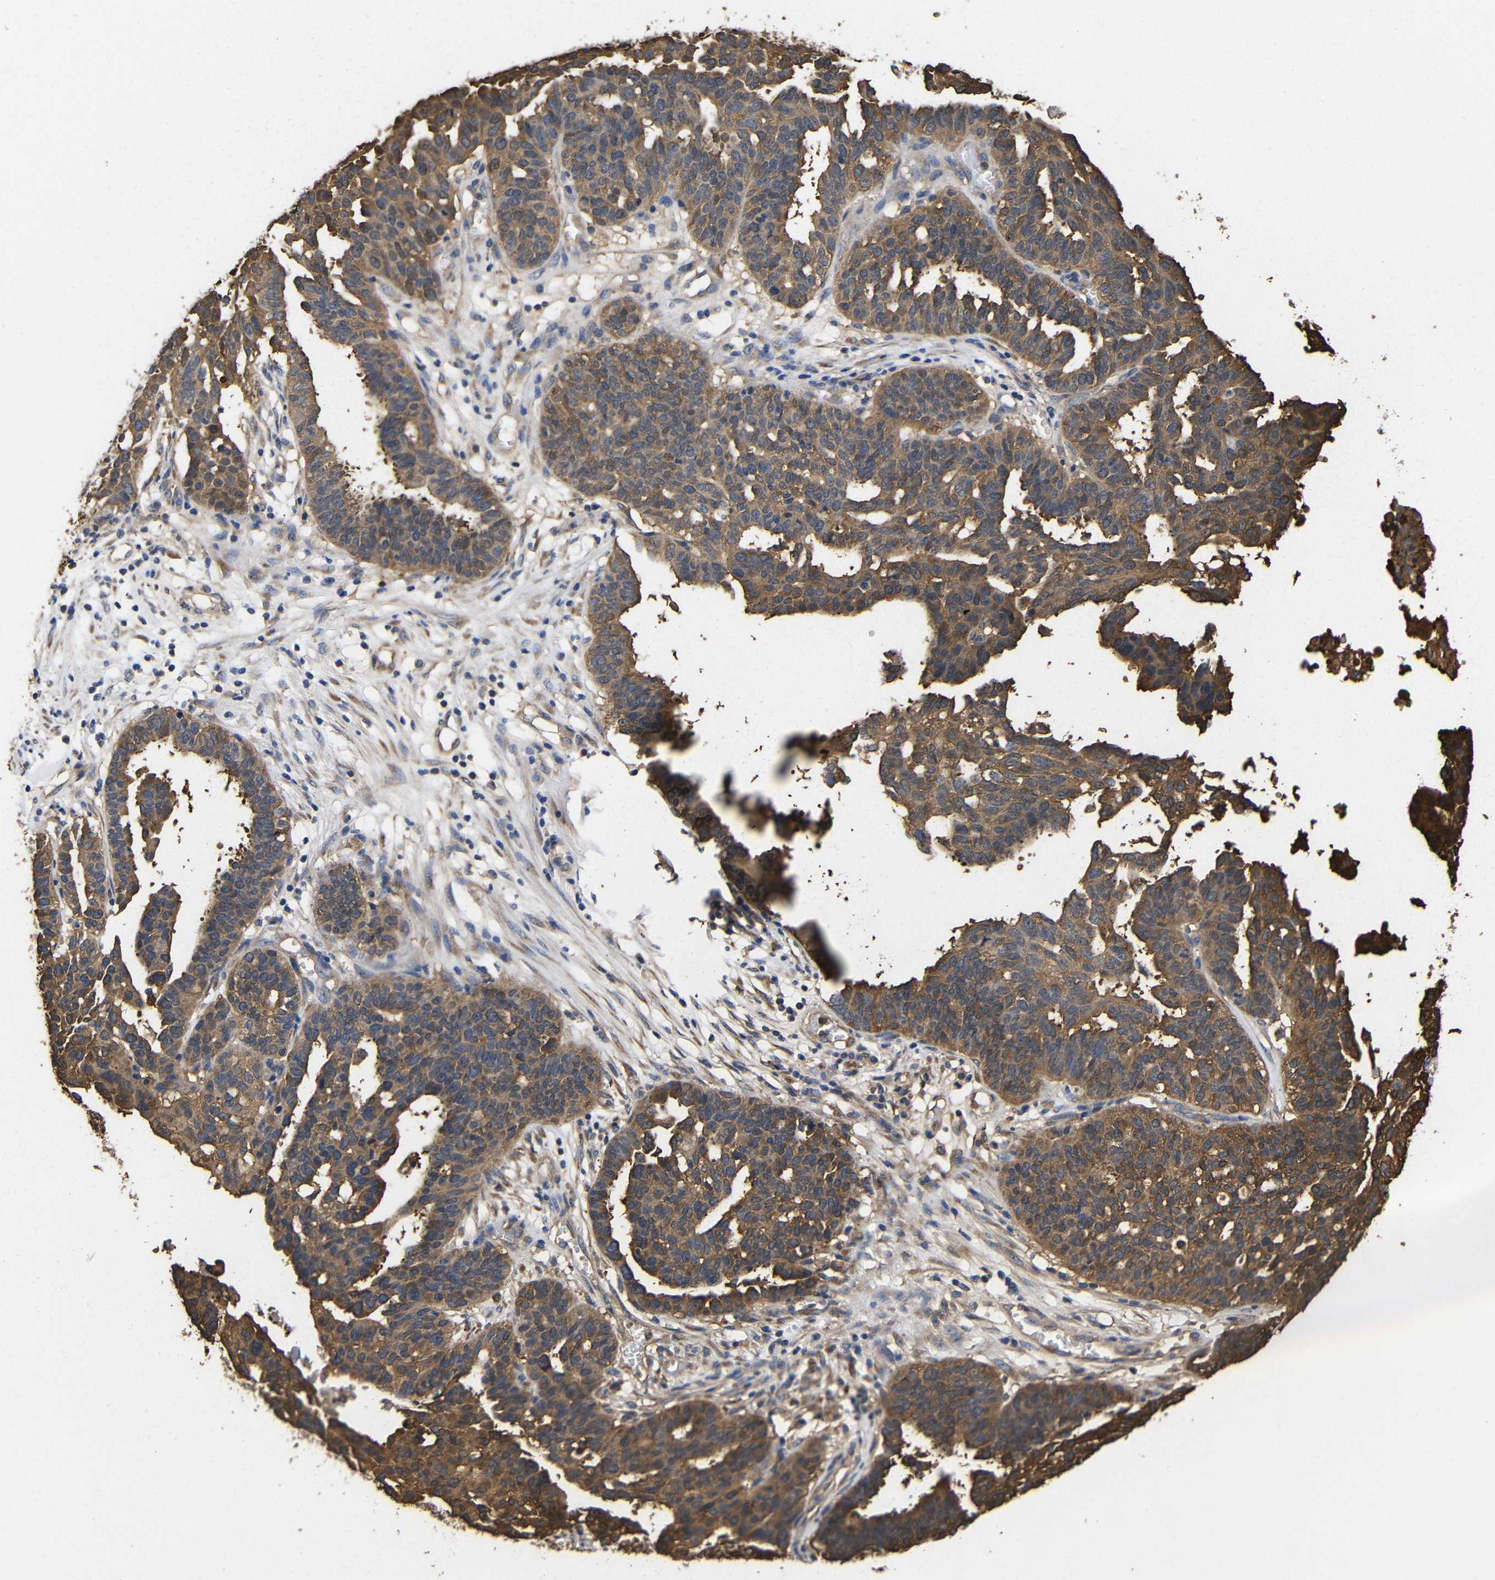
{"staining": {"intensity": "strong", "quantity": ">75%", "location": "cytoplasmic/membranous"}, "tissue": "ovarian cancer", "cell_type": "Tumor cells", "image_type": "cancer", "snomed": [{"axis": "morphology", "description": "Cystadenocarcinoma, serous, NOS"}, {"axis": "topography", "description": "Ovary"}], "caption": "Approximately >75% of tumor cells in human ovarian serous cystadenocarcinoma exhibit strong cytoplasmic/membranous protein staining as visualized by brown immunohistochemical staining.", "gene": "LRRCC1", "patient": {"sex": "female", "age": 59}}